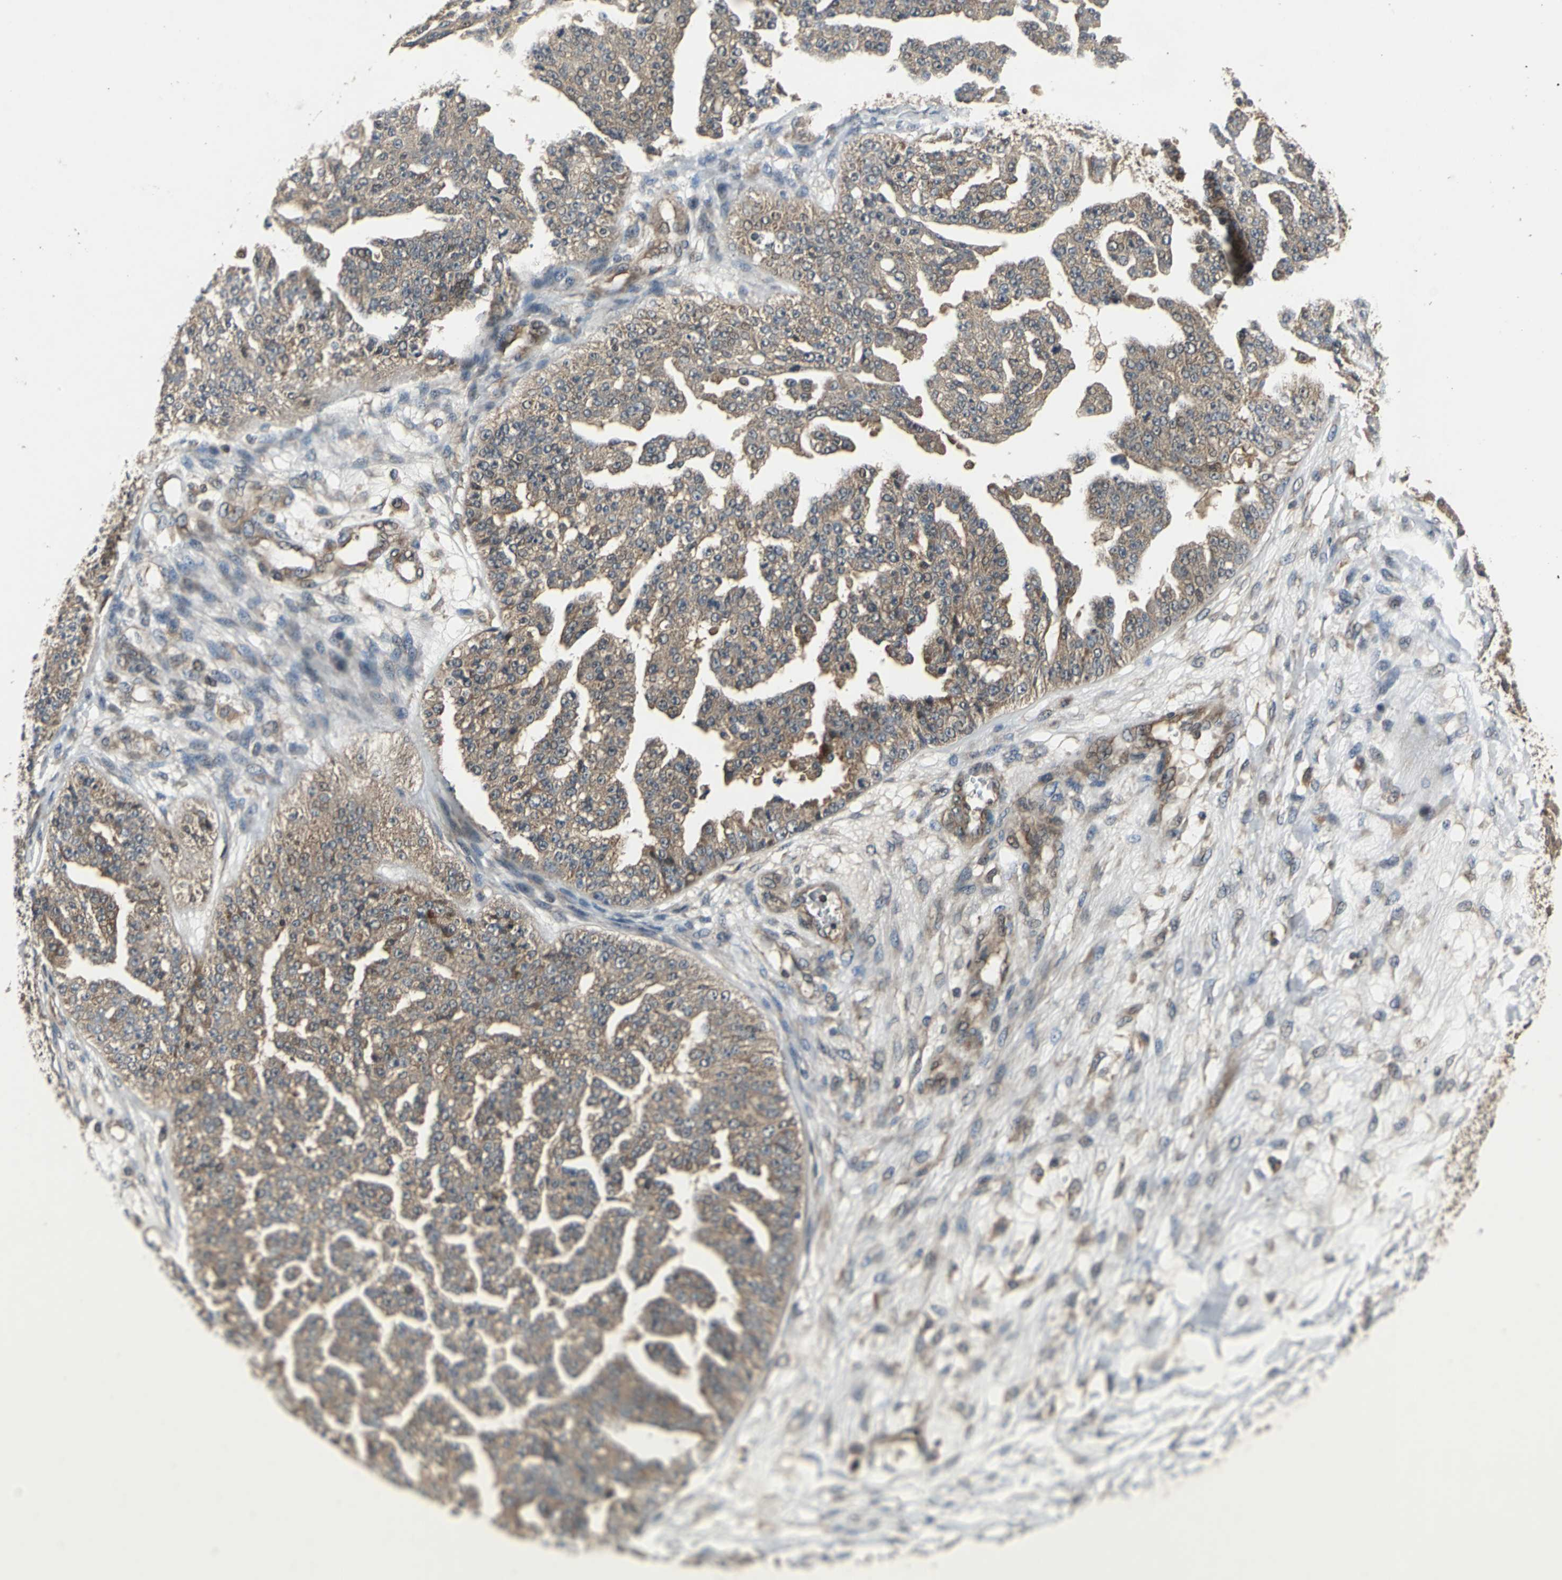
{"staining": {"intensity": "moderate", "quantity": ">75%", "location": "cytoplasmic/membranous"}, "tissue": "ovarian cancer", "cell_type": "Tumor cells", "image_type": "cancer", "snomed": [{"axis": "morphology", "description": "Carcinoma, NOS"}, {"axis": "topography", "description": "Soft tissue"}, {"axis": "topography", "description": "Ovary"}], "caption": "A brown stain highlights moderate cytoplasmic/membranous staining of a protein in human ovarian cancer (carcinoma) tumor cells.", "gene": "EIF2B2", "patient": {"sex": "female", "age": 54}}